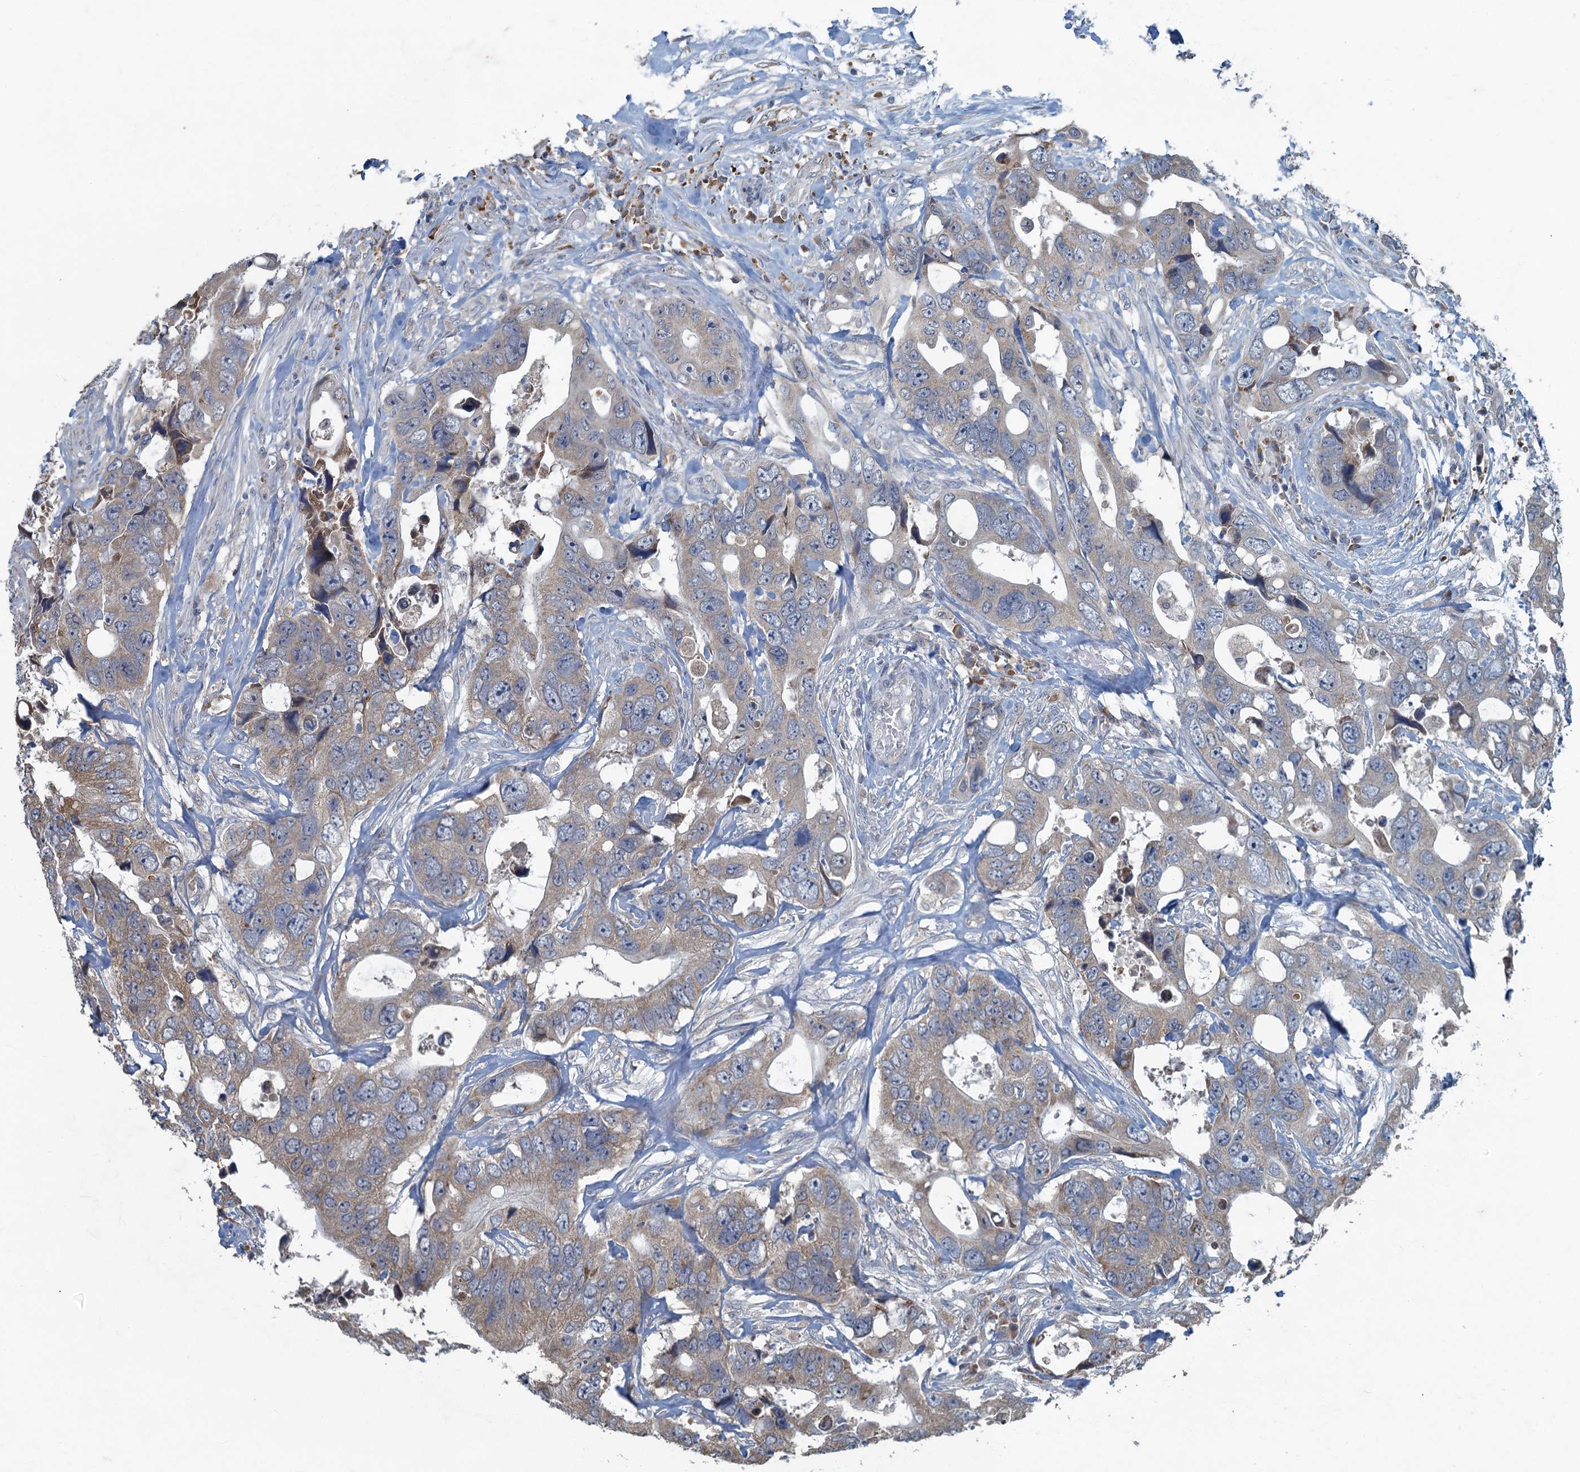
{"staining": {"intensity": "weak", "quantity": "25%-75%", "location": "cytoplasmic/membranous"}, "tissue": "colorectal cancer", "cell_type": "Tumor cells", "image_type": "cancer", "snomed": [{"axis": "morphology", "description": "Adenocarcinoma, NOS"}, {"axis": "topography", "description": "Rectum"}], "caption": "Immunohistochemistry (DAB) staining of colorectal cancer (adenocarcinoma) demonstrates weak cytoplasmic/membranous protein positivity in approximately 25%-75% of tumor cells.", "gene": "TEX35", "patient": {"sex": "male", "age": 57}}